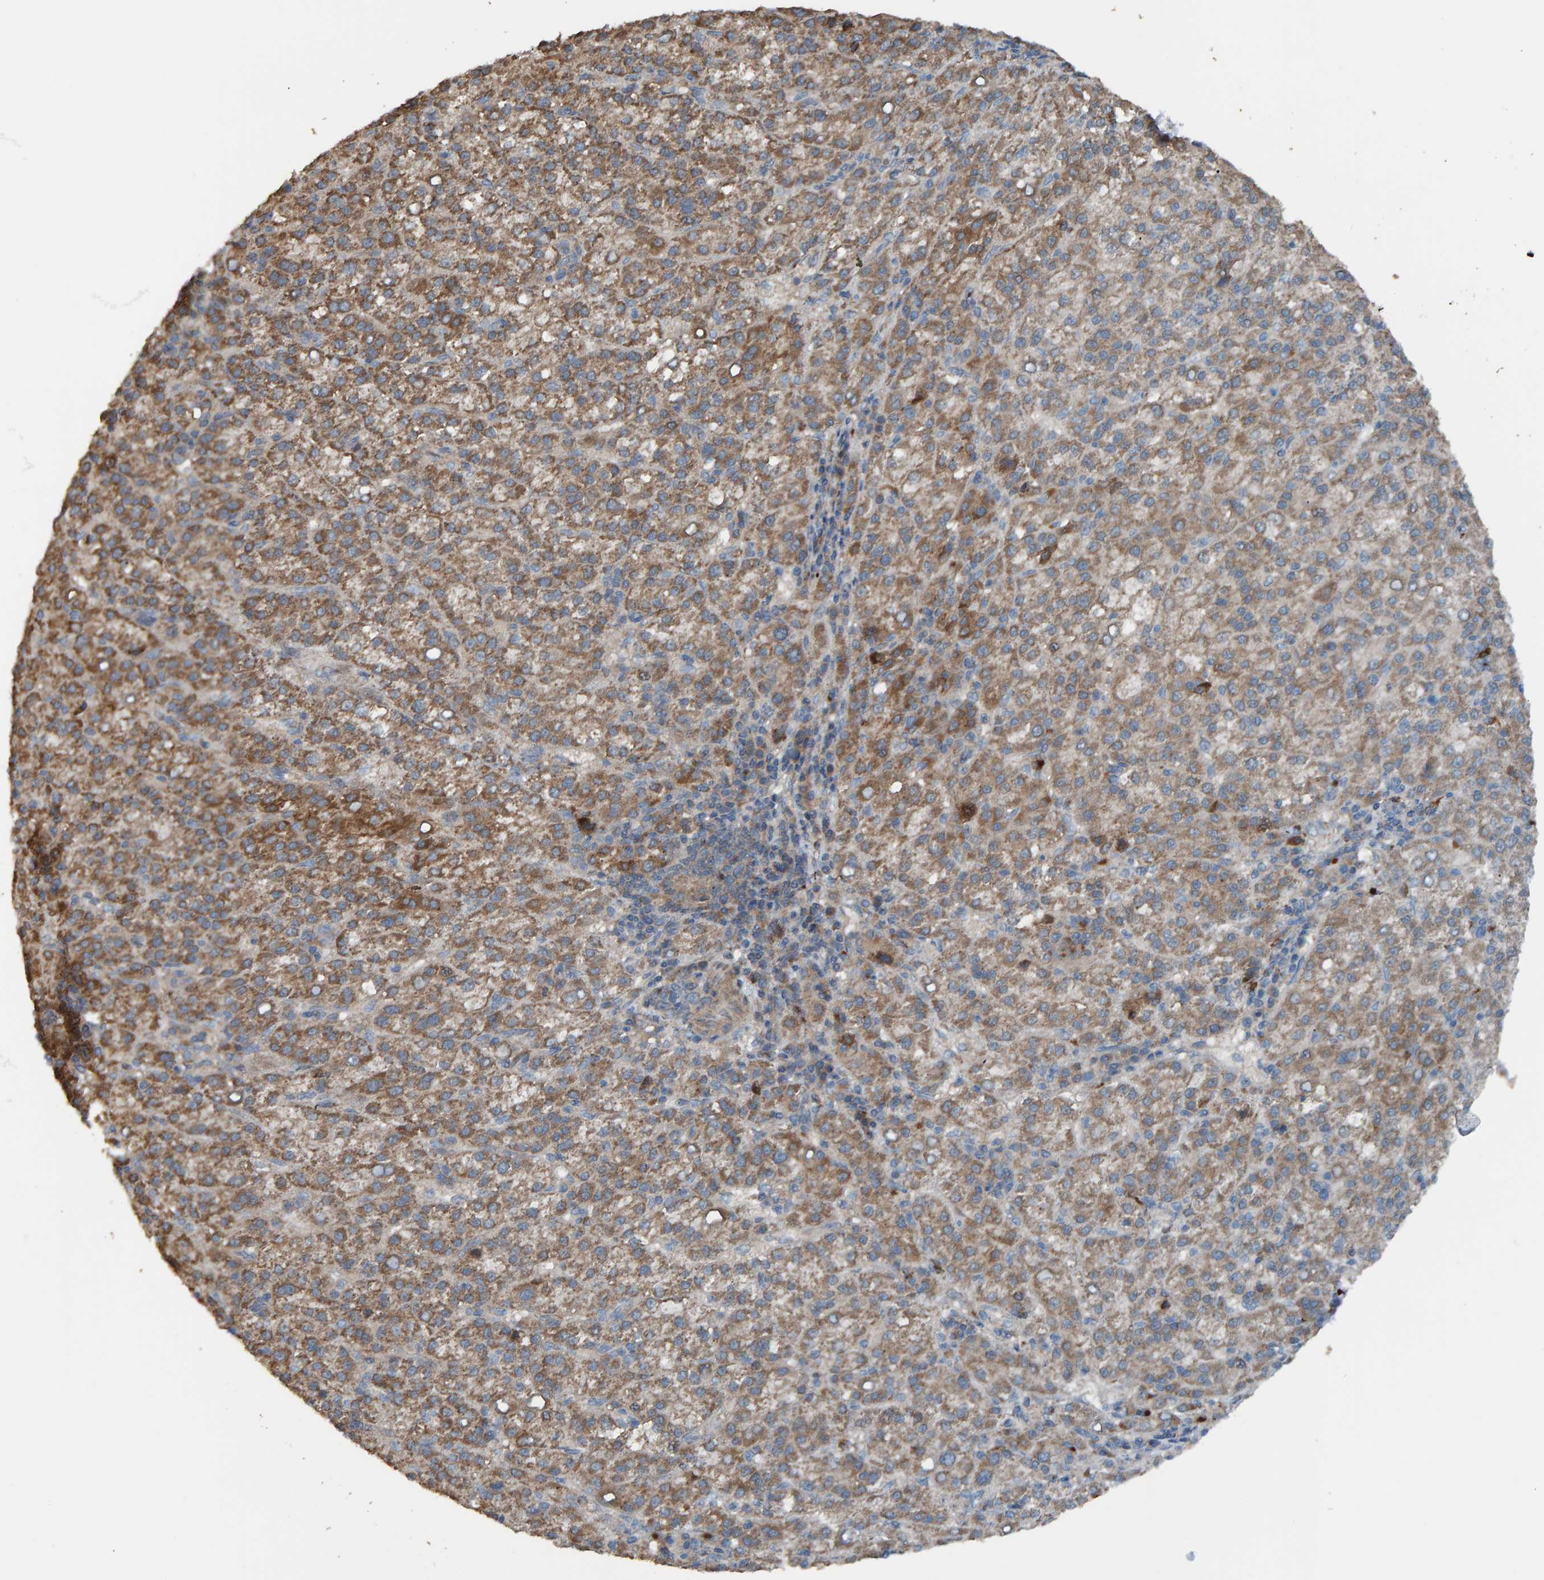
{"staining": {"intensity": "moderate", "quantity": ">75%", "location": "cytoplasmic/membranous"}, "tissue": "liver cancer", "cell_type": "Tumor cells", "image_type": "cancer", "snomed": [{"axis": "morphology", "description": "Carcinoma, Hepatocellular, NOS"}, {"axis": "topography", "description": "Liver"}], "caption": "A brown stain labels moderate cytoplasmic/membranous positivity of a protein in liver cancer (hepatocellular carcinoma) tumor cells. (Stains: DAB in brown, nuclei in blue, Microscopy: brightfield microscopy at high magnification).", "gene": "DUS1L", "patient": {"sex": "female", "age": 58}}